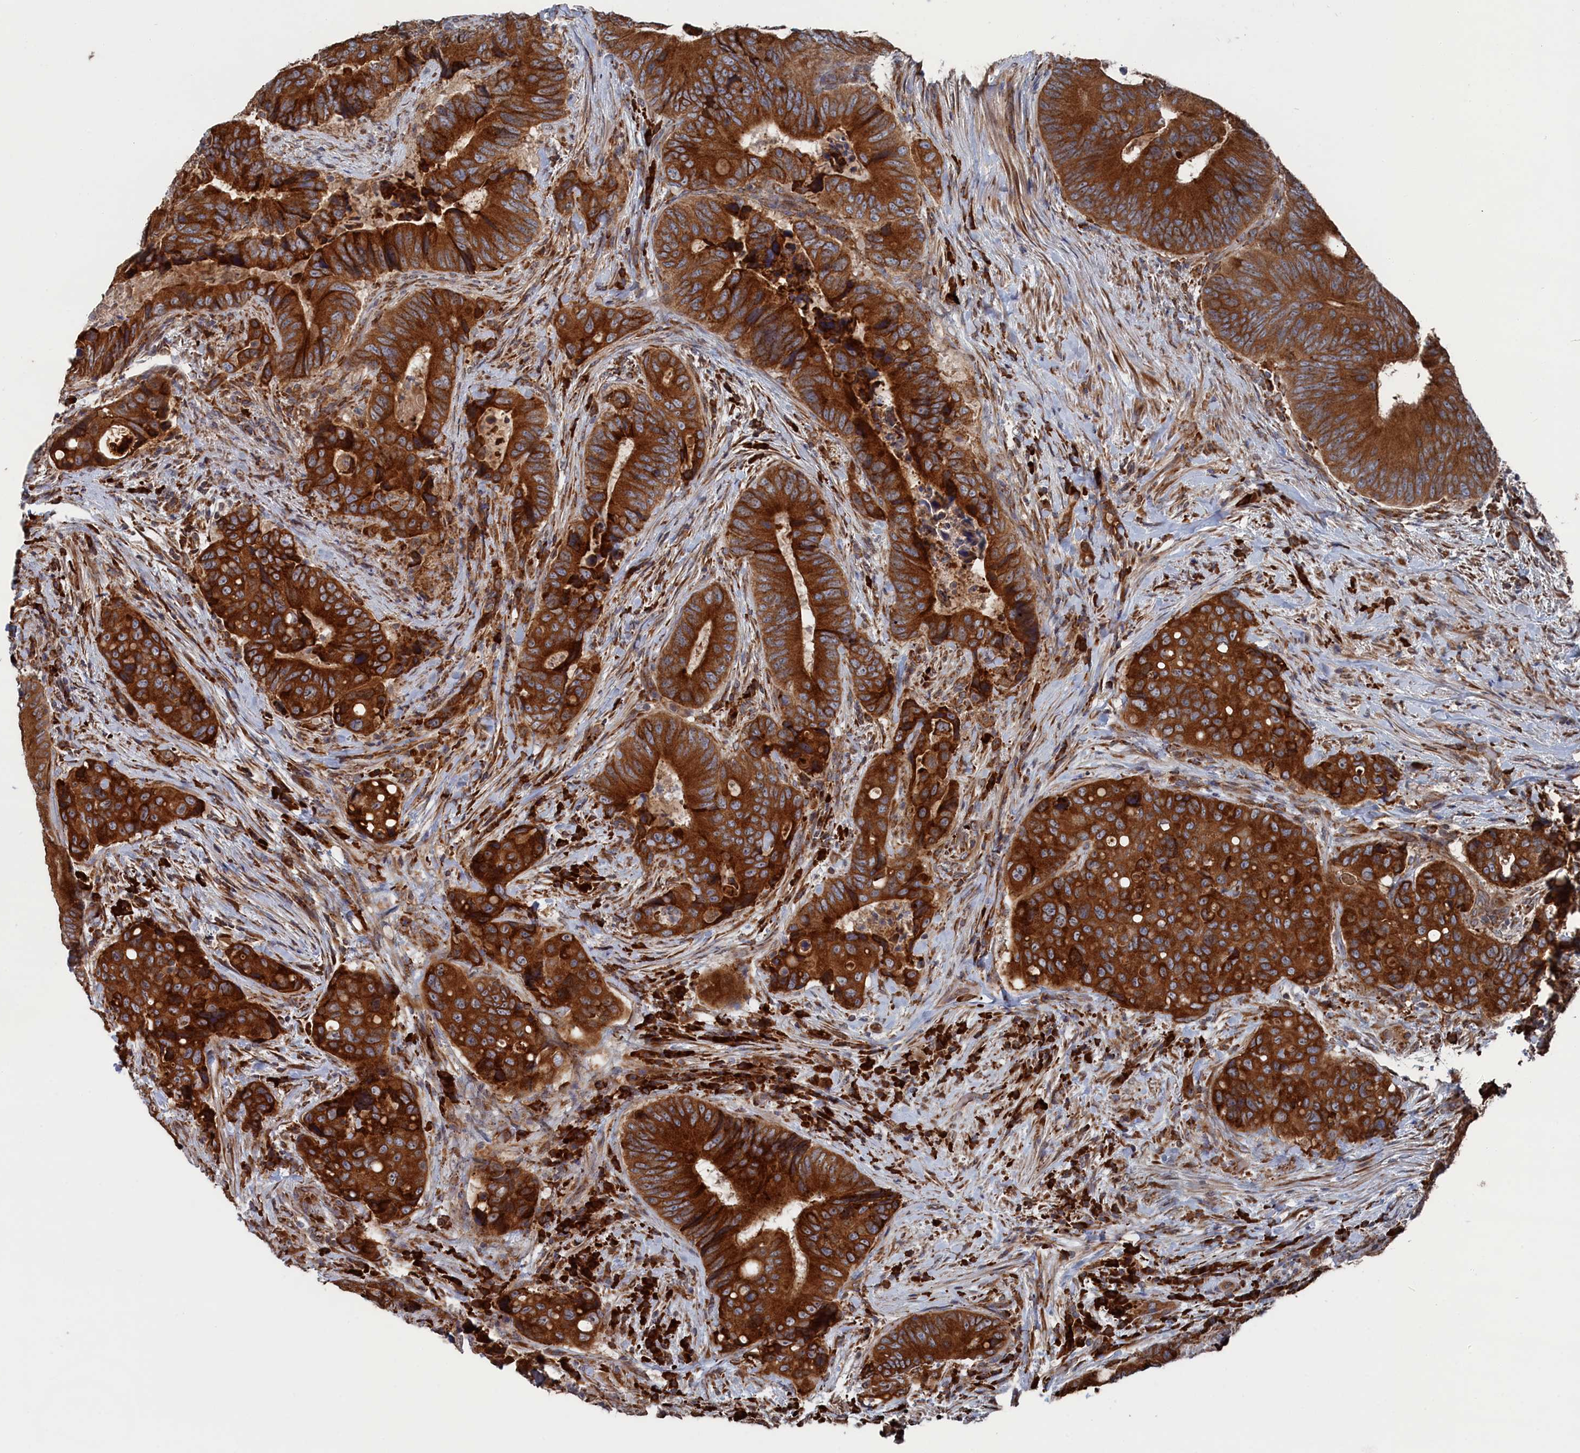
{"staining": {"intensity": "strong", "quantity": ">75%", "location": "cytoplasmic/membranous"}, "tissue": "colorectal cancer", "cell_type": "Tumor cells", "image_type": "cancer", "snomed": [{"axis": "morphology", "description": "Adenocarcinoma, NOS"}, {"axis": "topography", "description": "Colon"}], "caption": "Immunohistochemical staining of adenocarcinoma (colorectal) displays strong cytoplasmic/membranous protein staining in approximately >75% of tumor cells.", "gene": "BPIFB6", "patient": {"sex": "male", "age": 84}}